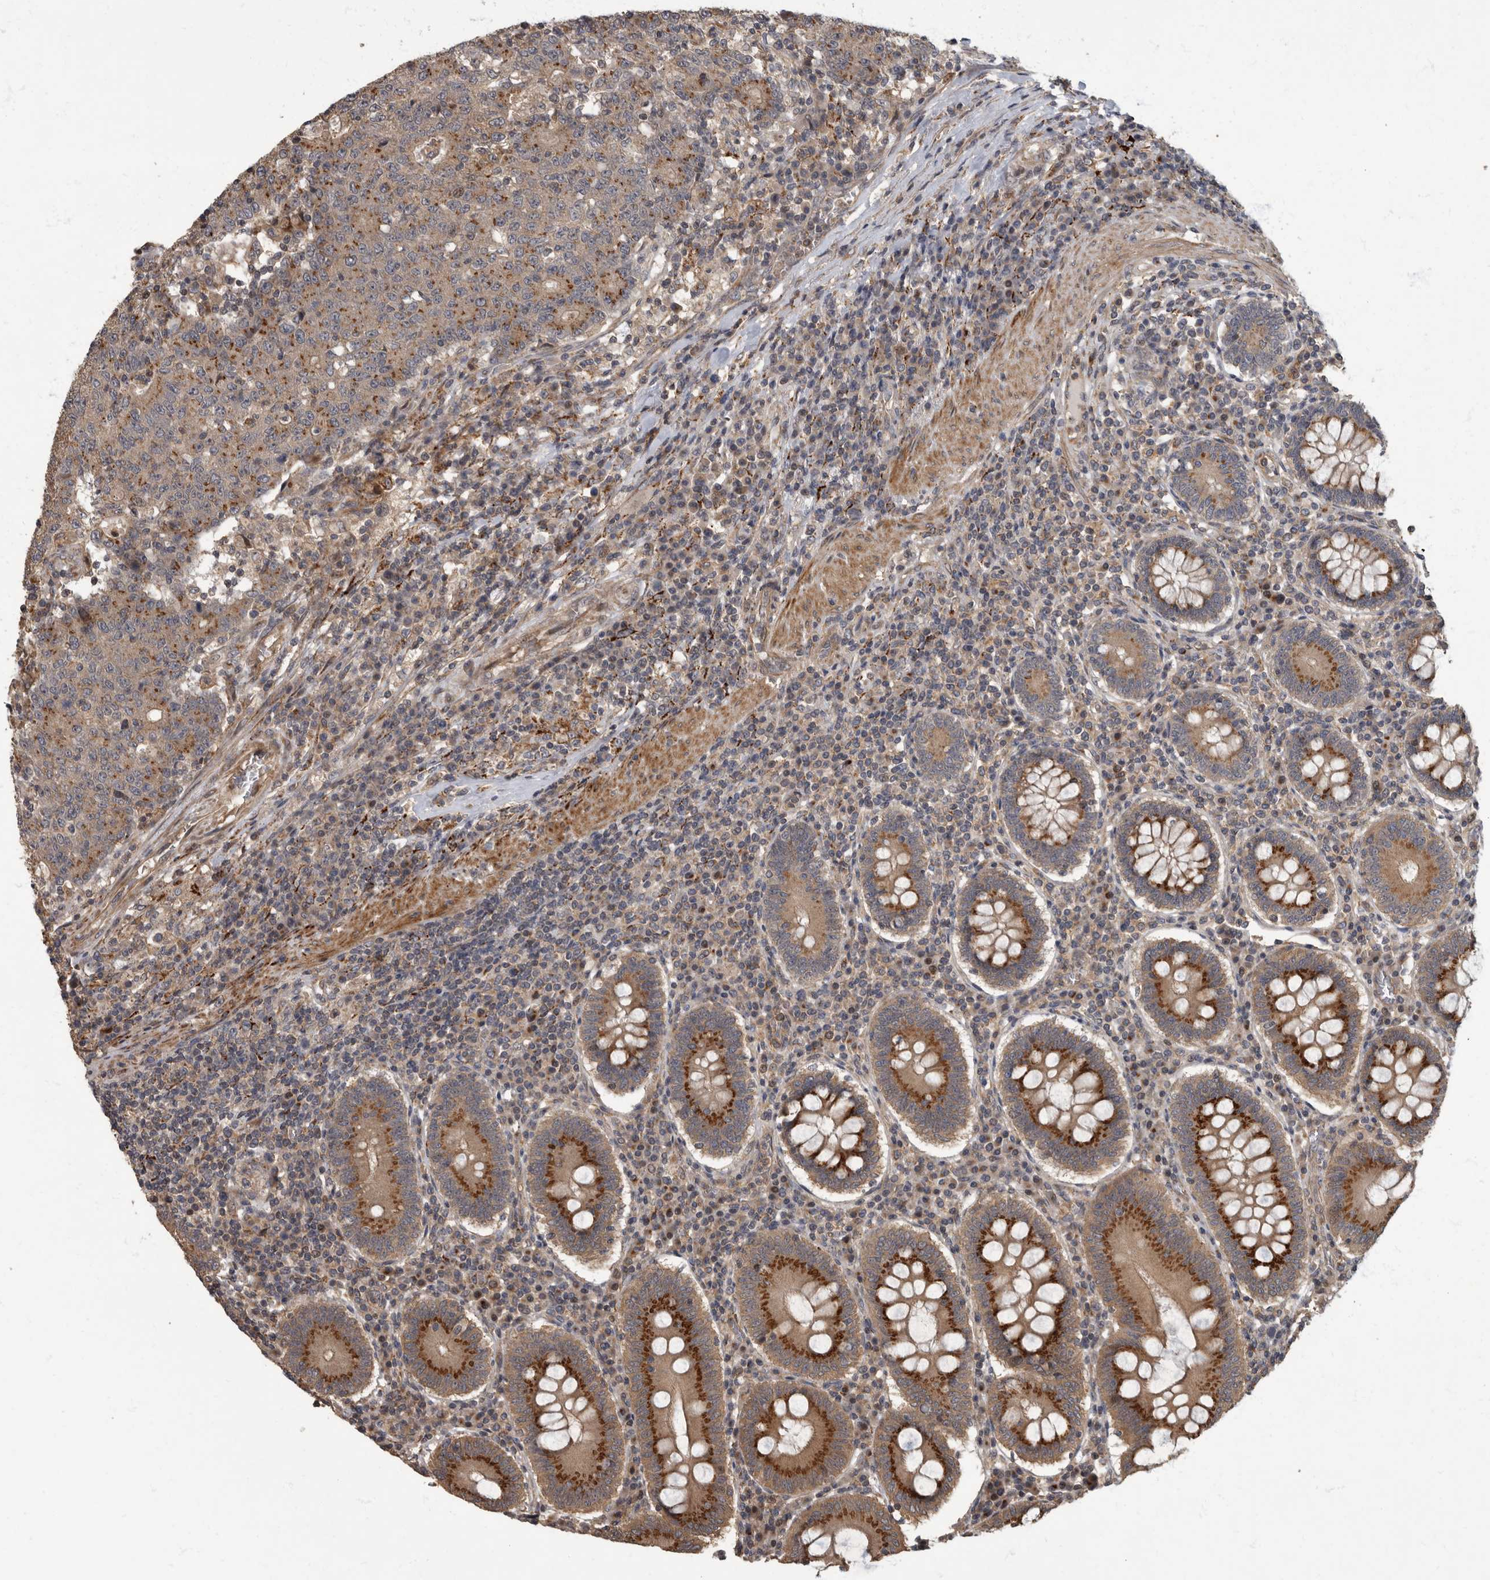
{"staining": {"intensity": "moderate", "quantity": ">75%", "location": "cytoplasmic/membranous"}, "tissue": "colorectal cancer", "cell_type": "Tumor cells", "image_type": "cancer", "snomed": [{"axis": "morphology", "description": "Adenocarcinoma, NOS"}, {"axis": "topography", "description": "Colon"}], "caption": "Immunohistochemical staining of adenocarcinoma (colorectal) shows medium levels of moderate cytoplasmic/membranous protein positivity in about >75% of tumor cells.", "gene": "IQCK", "patient": {"sex": "female", "age": 75}}